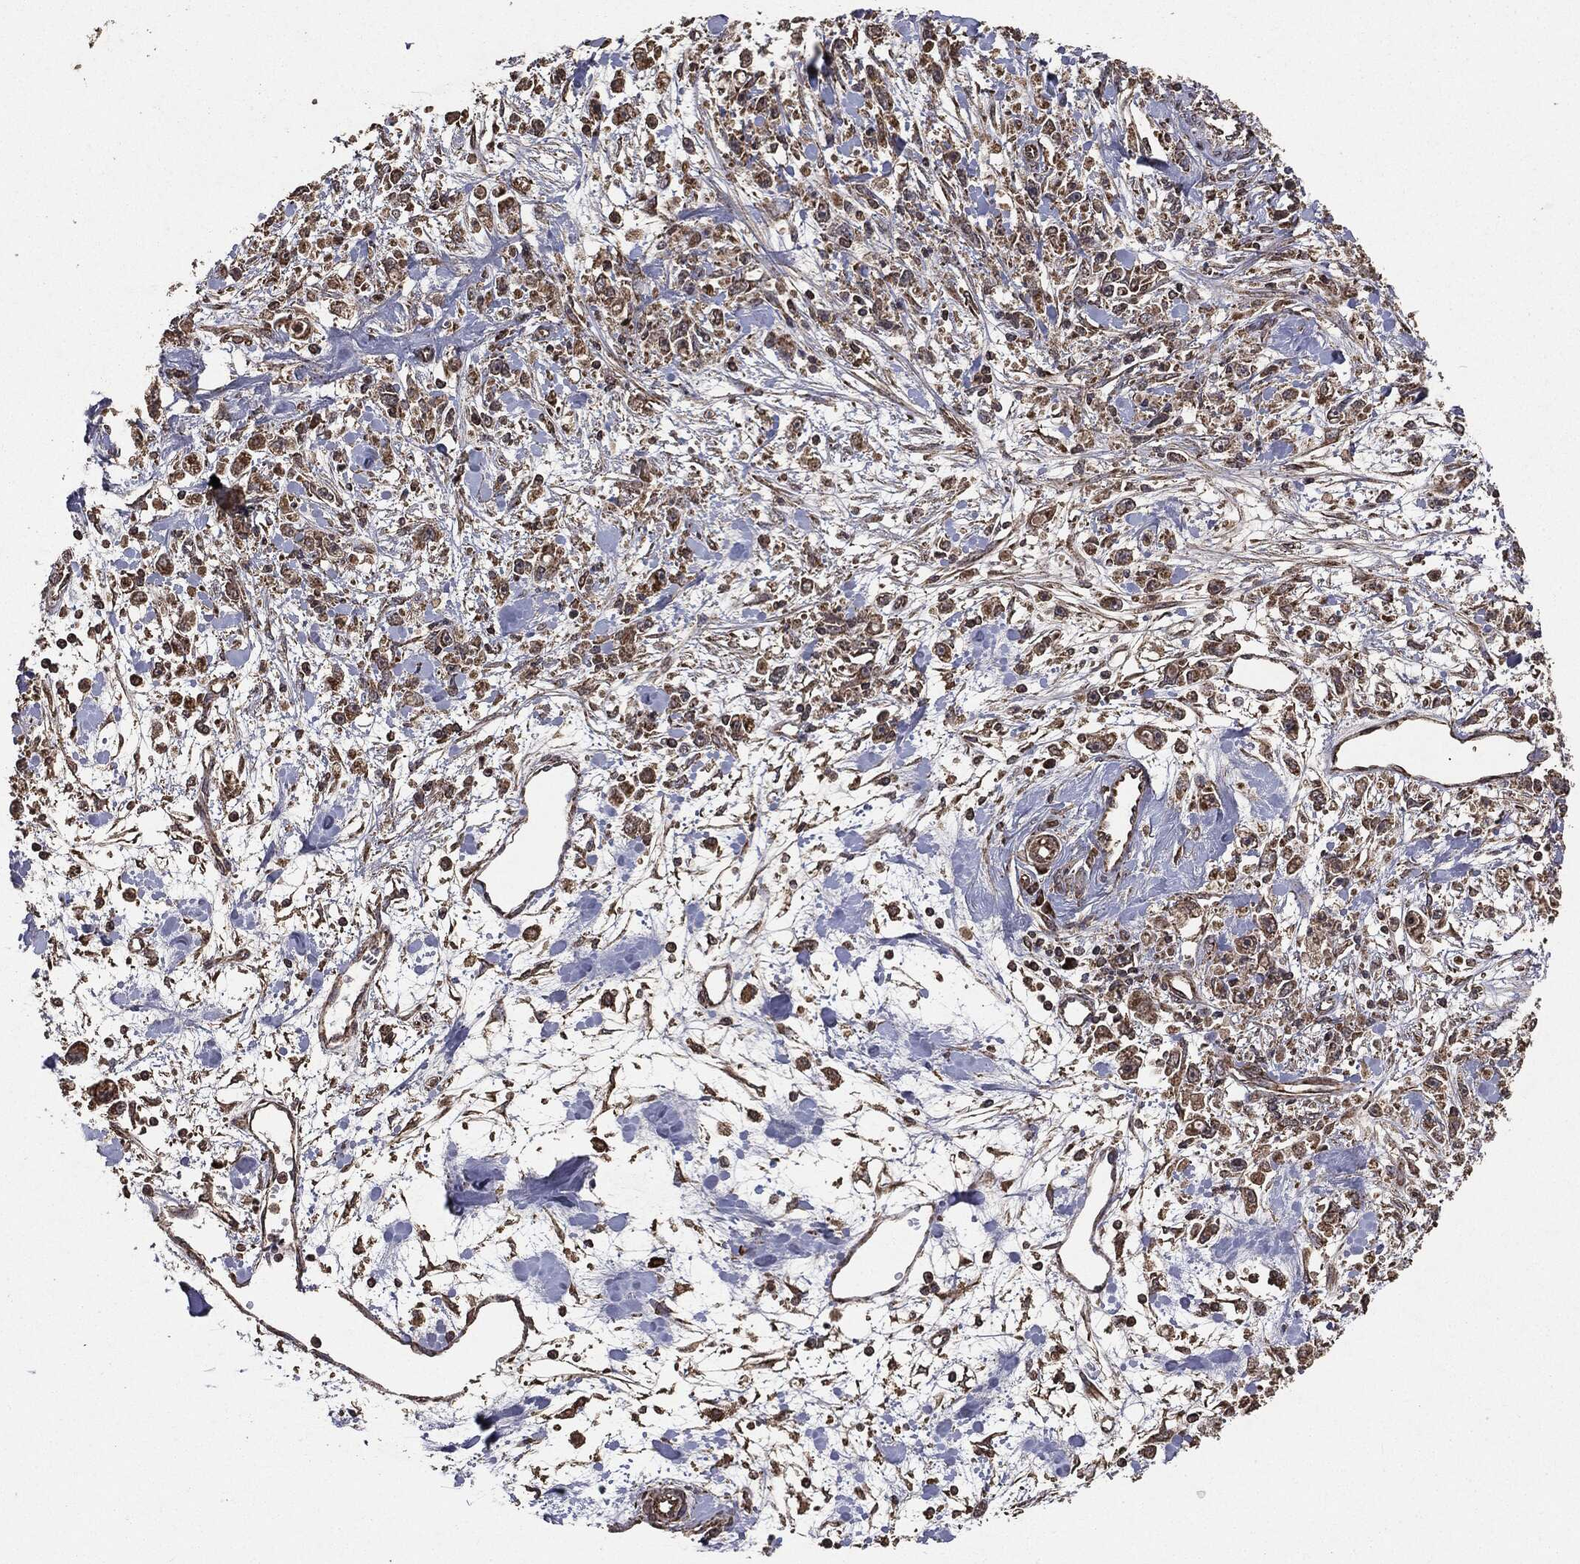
{"staining": {"intensity": "moderate", "quantity": ">75%", "location": "cytoplasmic/membranous"}, "tissue": "stomach cancer", "cell_type": "Tumor cells", "image_type": "cancer", "snomed": [{"axis": "morphology", "description": "Adenocarcinoma, NOS"}, {"axis": "topography", "description": "Stomach"}], "caption": "This micrograph exhibits immunohistochemistry (IHC) staining of stomach cancer (adenocarcinoma), with medium moderate cytoplasmic/membranous staining in approximately >75% of tumor cells.", "gene": "MTOR", "patient": {"sex": "female", "age": 59}}